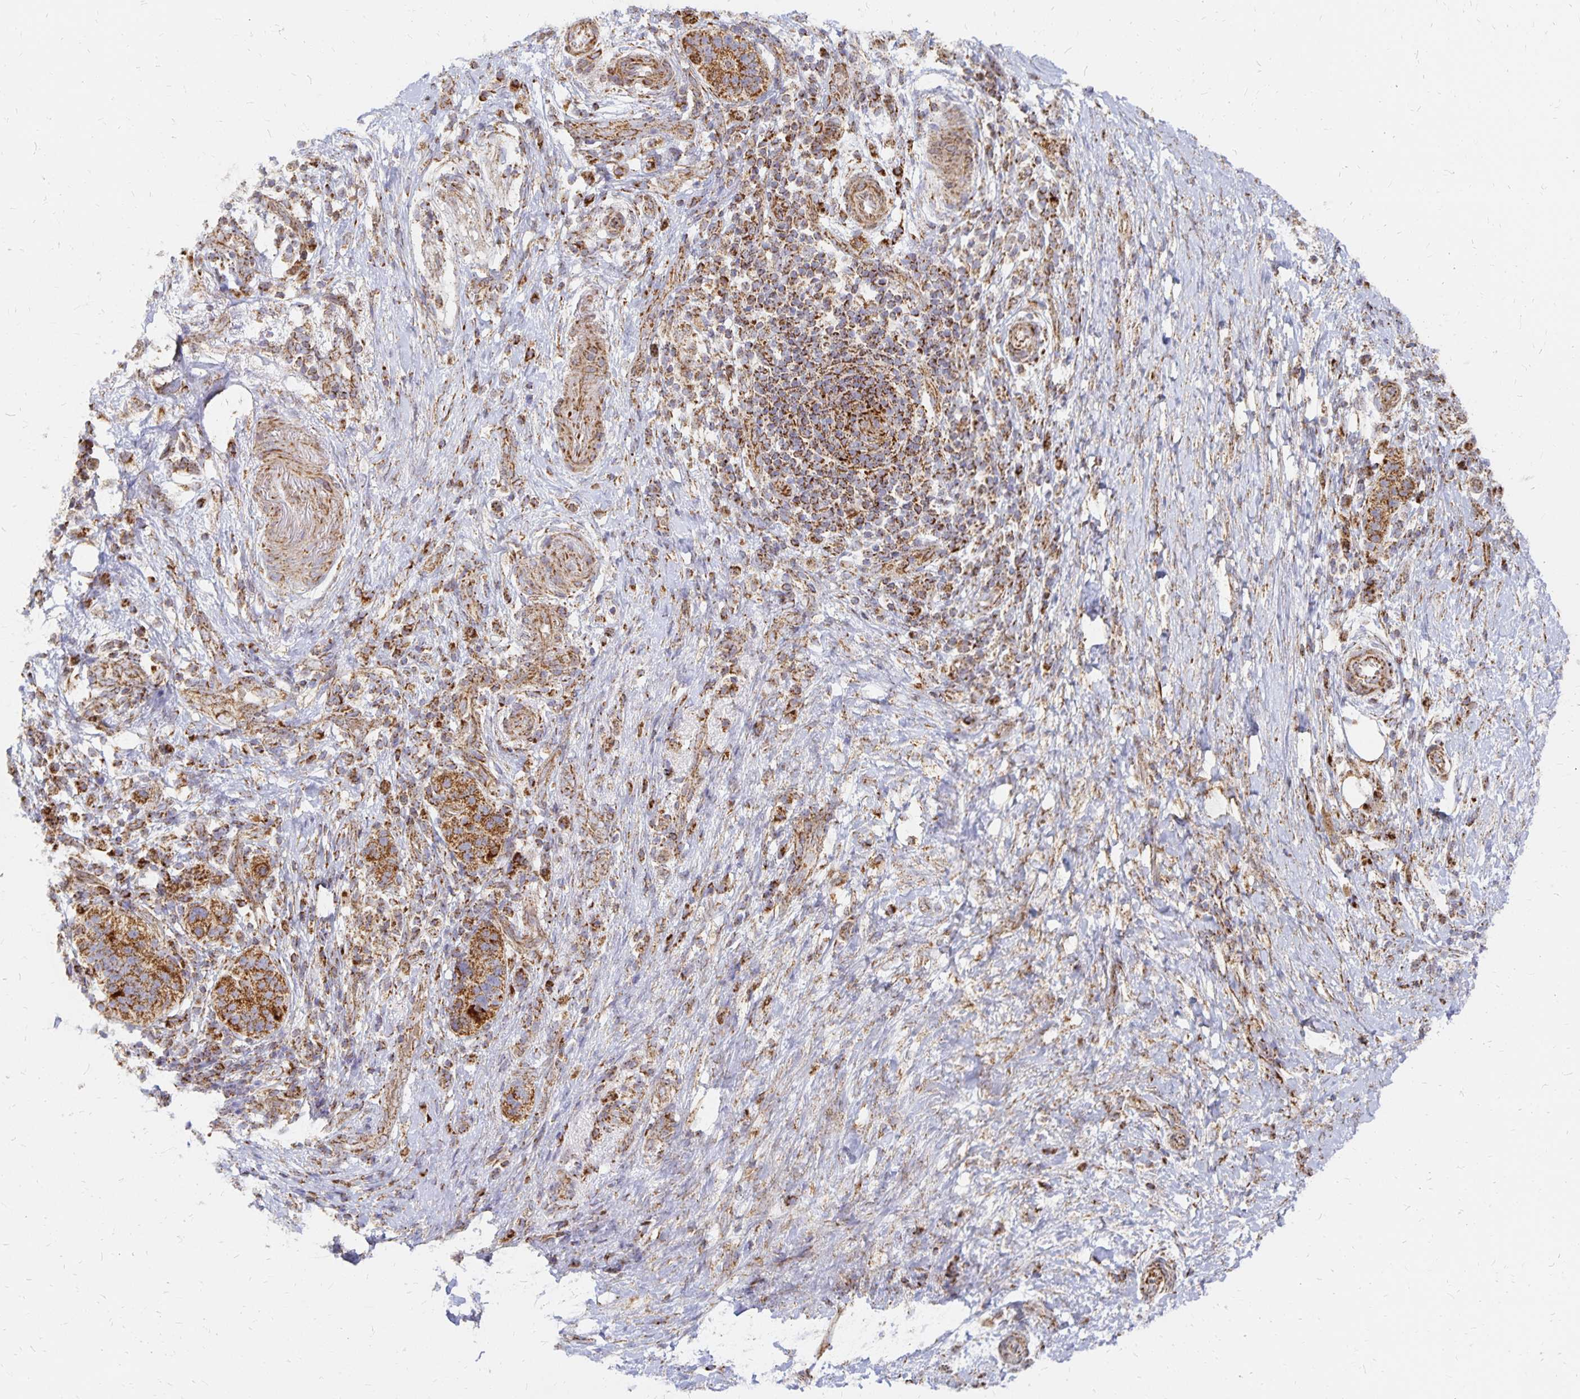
{"staining": {"intensity": "strong", "quantity": ">75%", "location": "cytoplasmic/membranous"}, "tissue": "pancreatic cancer", "cell_type": "Tumor cells", "image_type": "cancer", "snomed": [{"axis": "morphology", "description": "Adenocarcinoma, NOS"}, {"axis": "topography", "description": "Pancreas"}], "caption": "Protein expression by immunohistochemistry reveals strong cytoplasmic/membranous positivity in approximately >75% of tumor cells in pancreatic cancer (adenocarcinoma). (Brightfield microscopy of DAB IHC at high magnification).", "gene": "STOML2", "patient": {"sex": "female", "age": 72}}